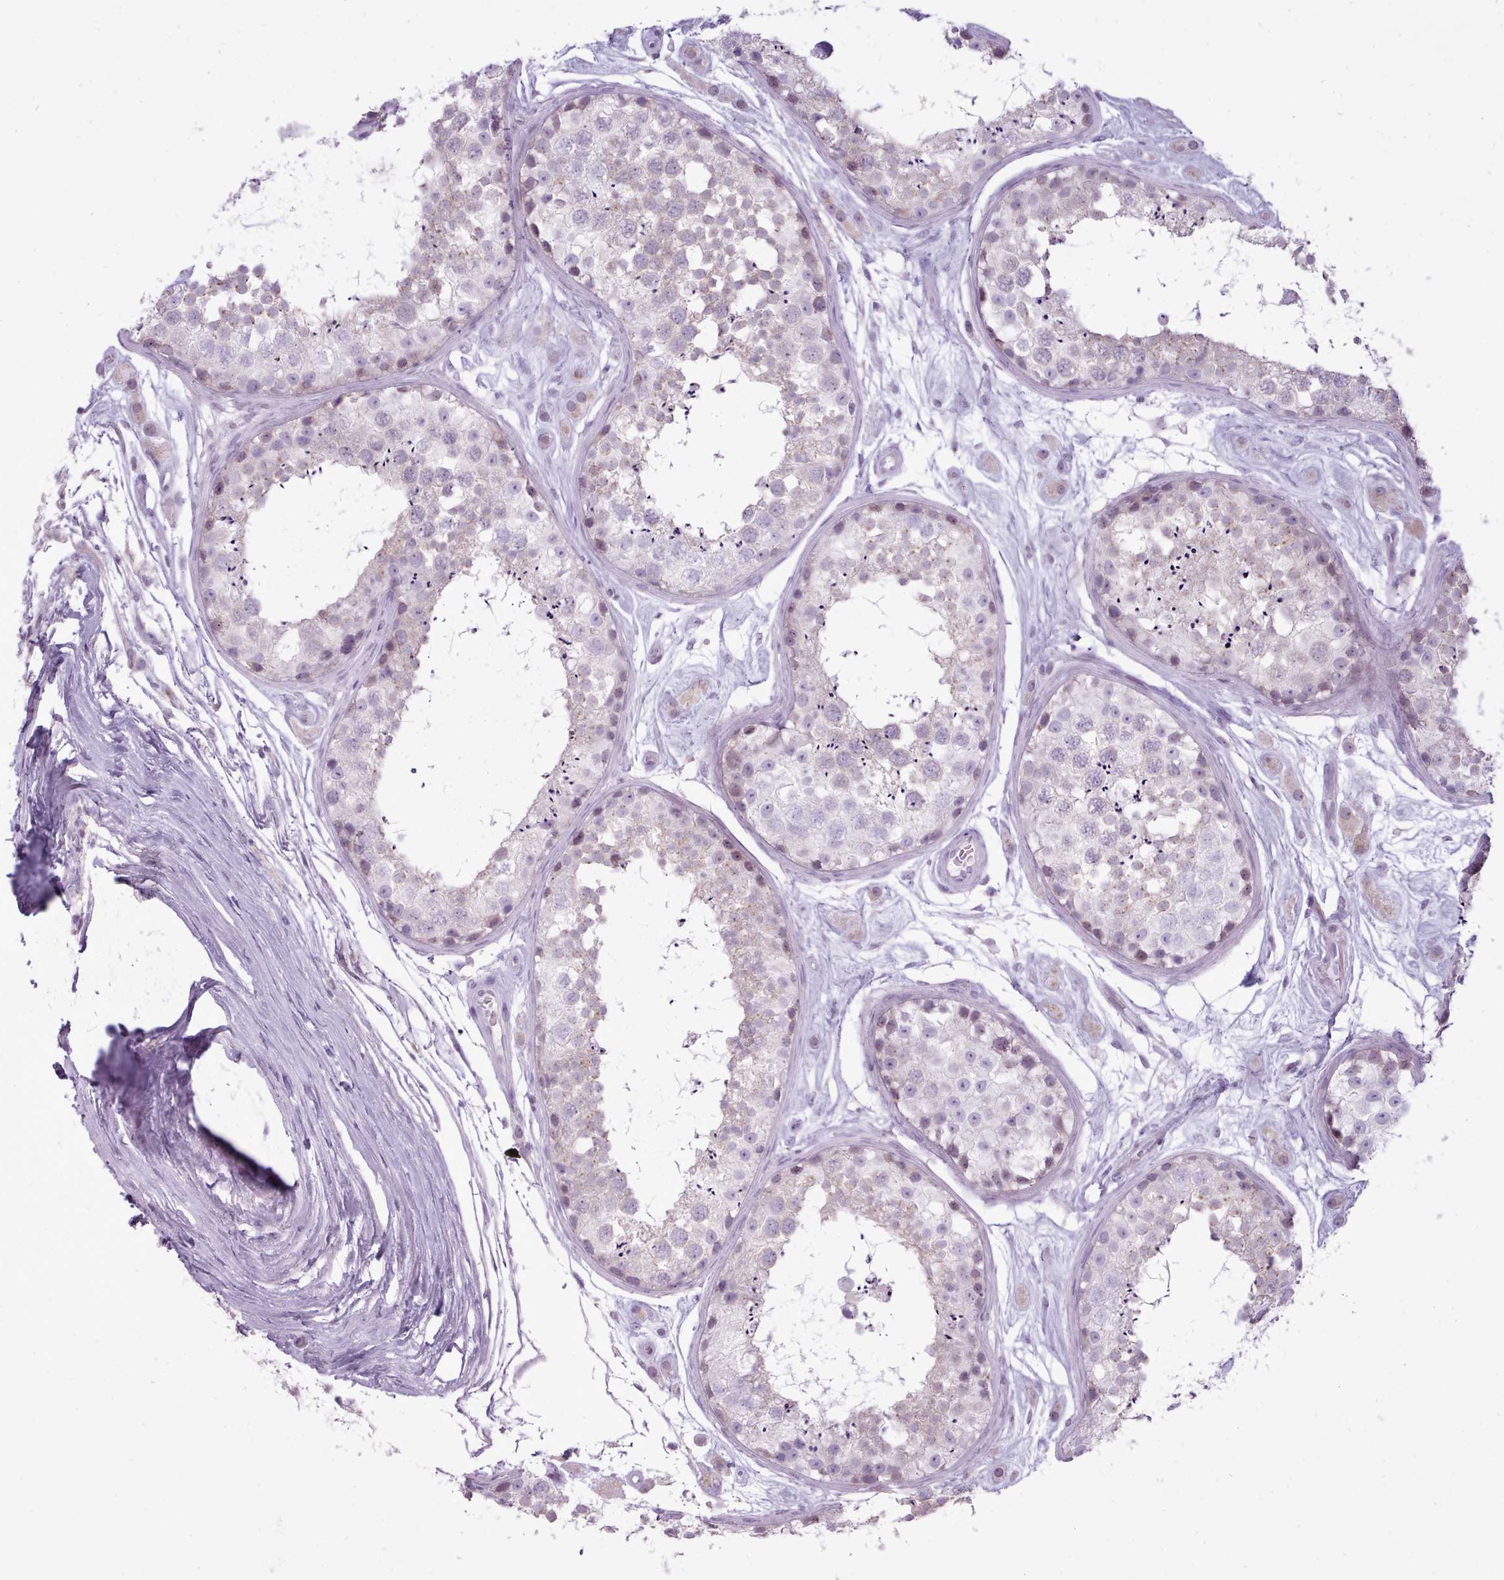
{"staining": {"intensity": "weak", "quantity": "25%-75%", "location": "cytoplasmic/membranous"}, "tissue": "testis", "cell_type": "Cells in seminiferous ducts", "image_type": "normal", "snomed": [{"axis": "morphology", "description": "Normal tissue, NOS"}, {"axis": "topography", "description": "Testis"}], "caption": "A high-resolution photomicrograph shows immunohistochemistry staining of normal testis, which exhibits weak cytoplasmic/membranous expression in about 25%-75% of cells in seminiferous ducts.", "gene": "BDKRB2", "patient": {"sex": "male", "age": 25}}